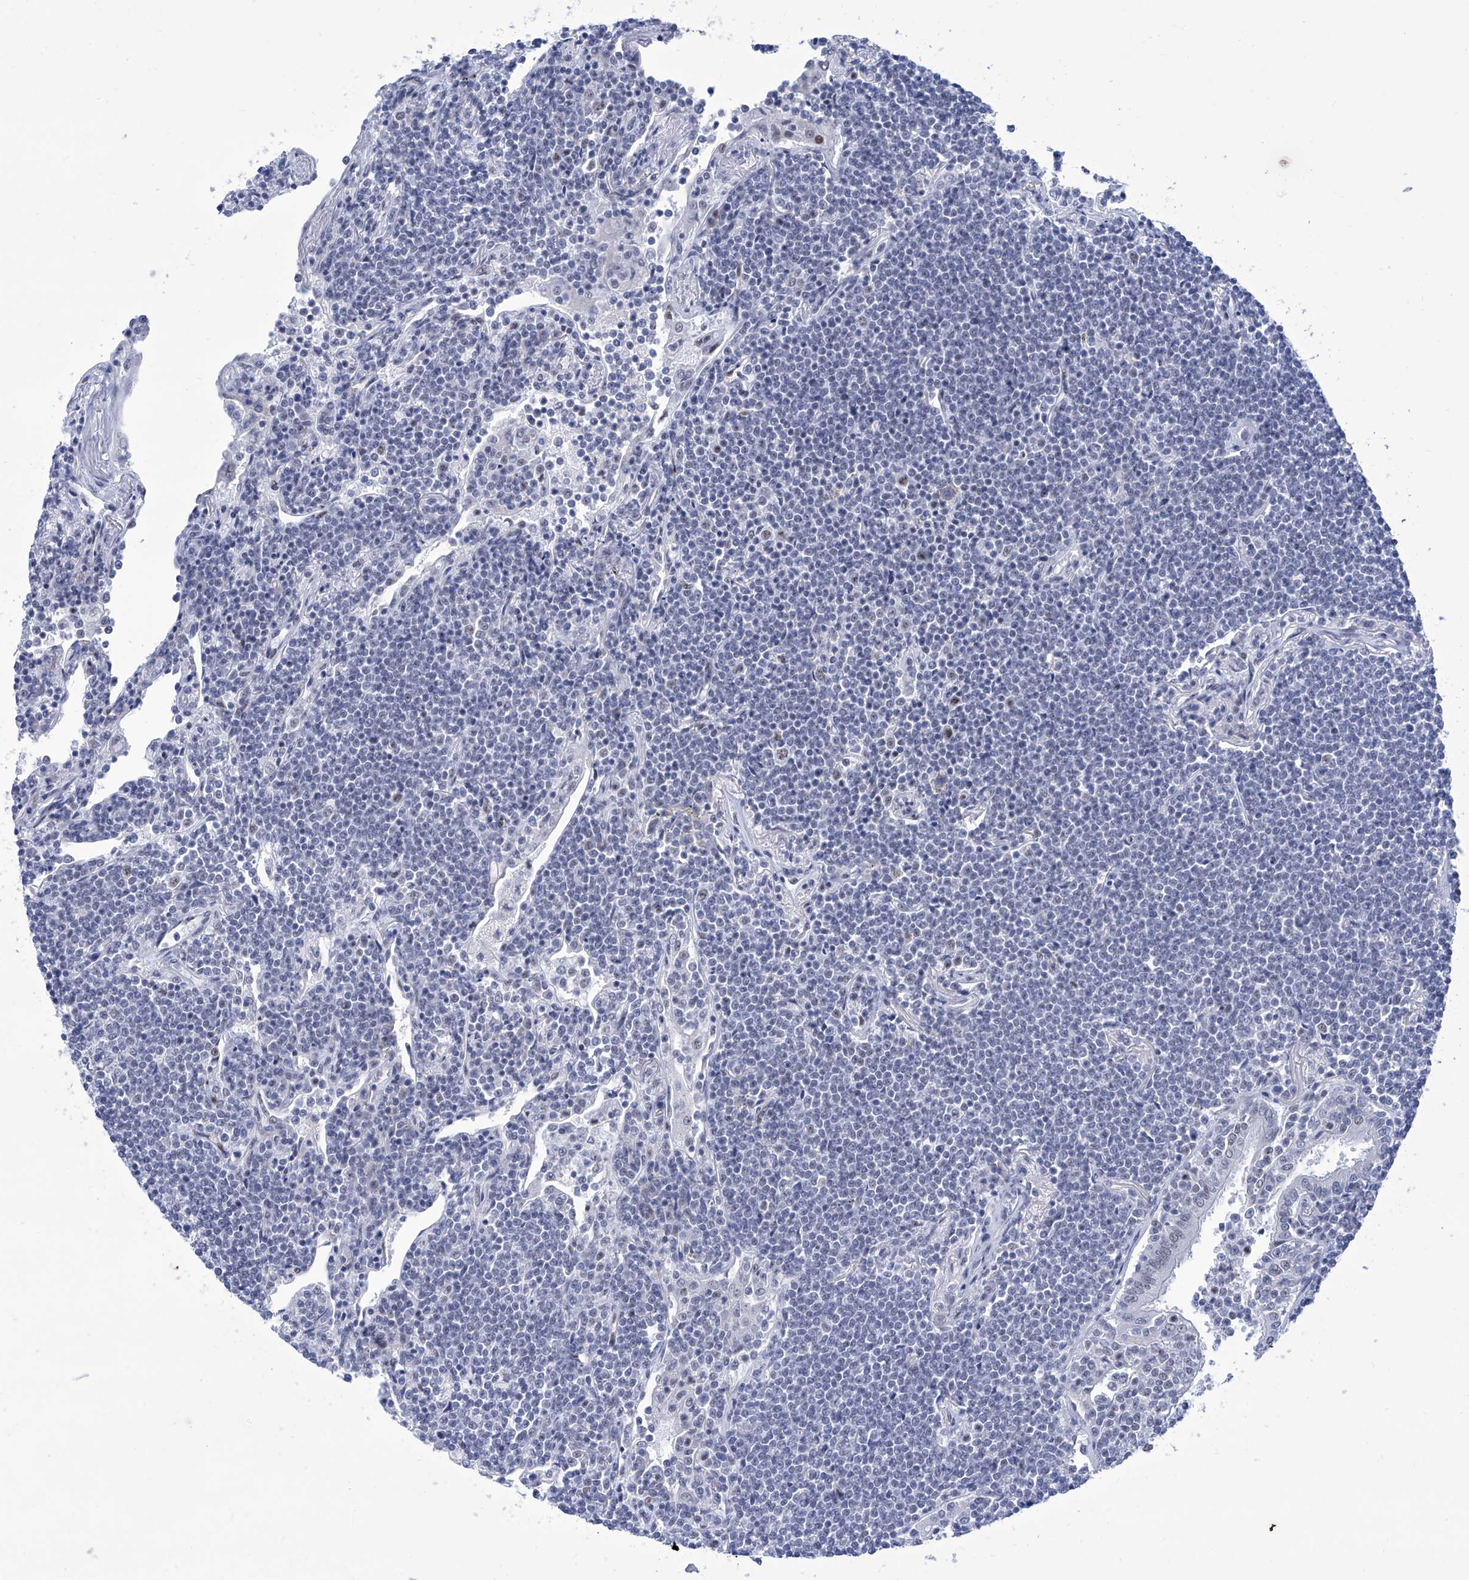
{"staining": {"intensity": "negative", "quantity": "none", "location": "none"}, "tissue": "lymphoma", "cell_type": "Tumor cells", "image_type": "cancer", "snomed": [{"axis": "morphology", "description": "Malignant lymphoma, non-Hodgkin's type, Low grade"}, {"axis": "topography", "description": "Lung"}], "caption": "This is a micrograph of immunohistochemistry (IHC) staining of malignant lymphoma, non-Hodgkin's type (low-grade), which shows no positivity in tumor cells.", "gene": "SART1", "patient": {"sex": "female", "age": 71}}